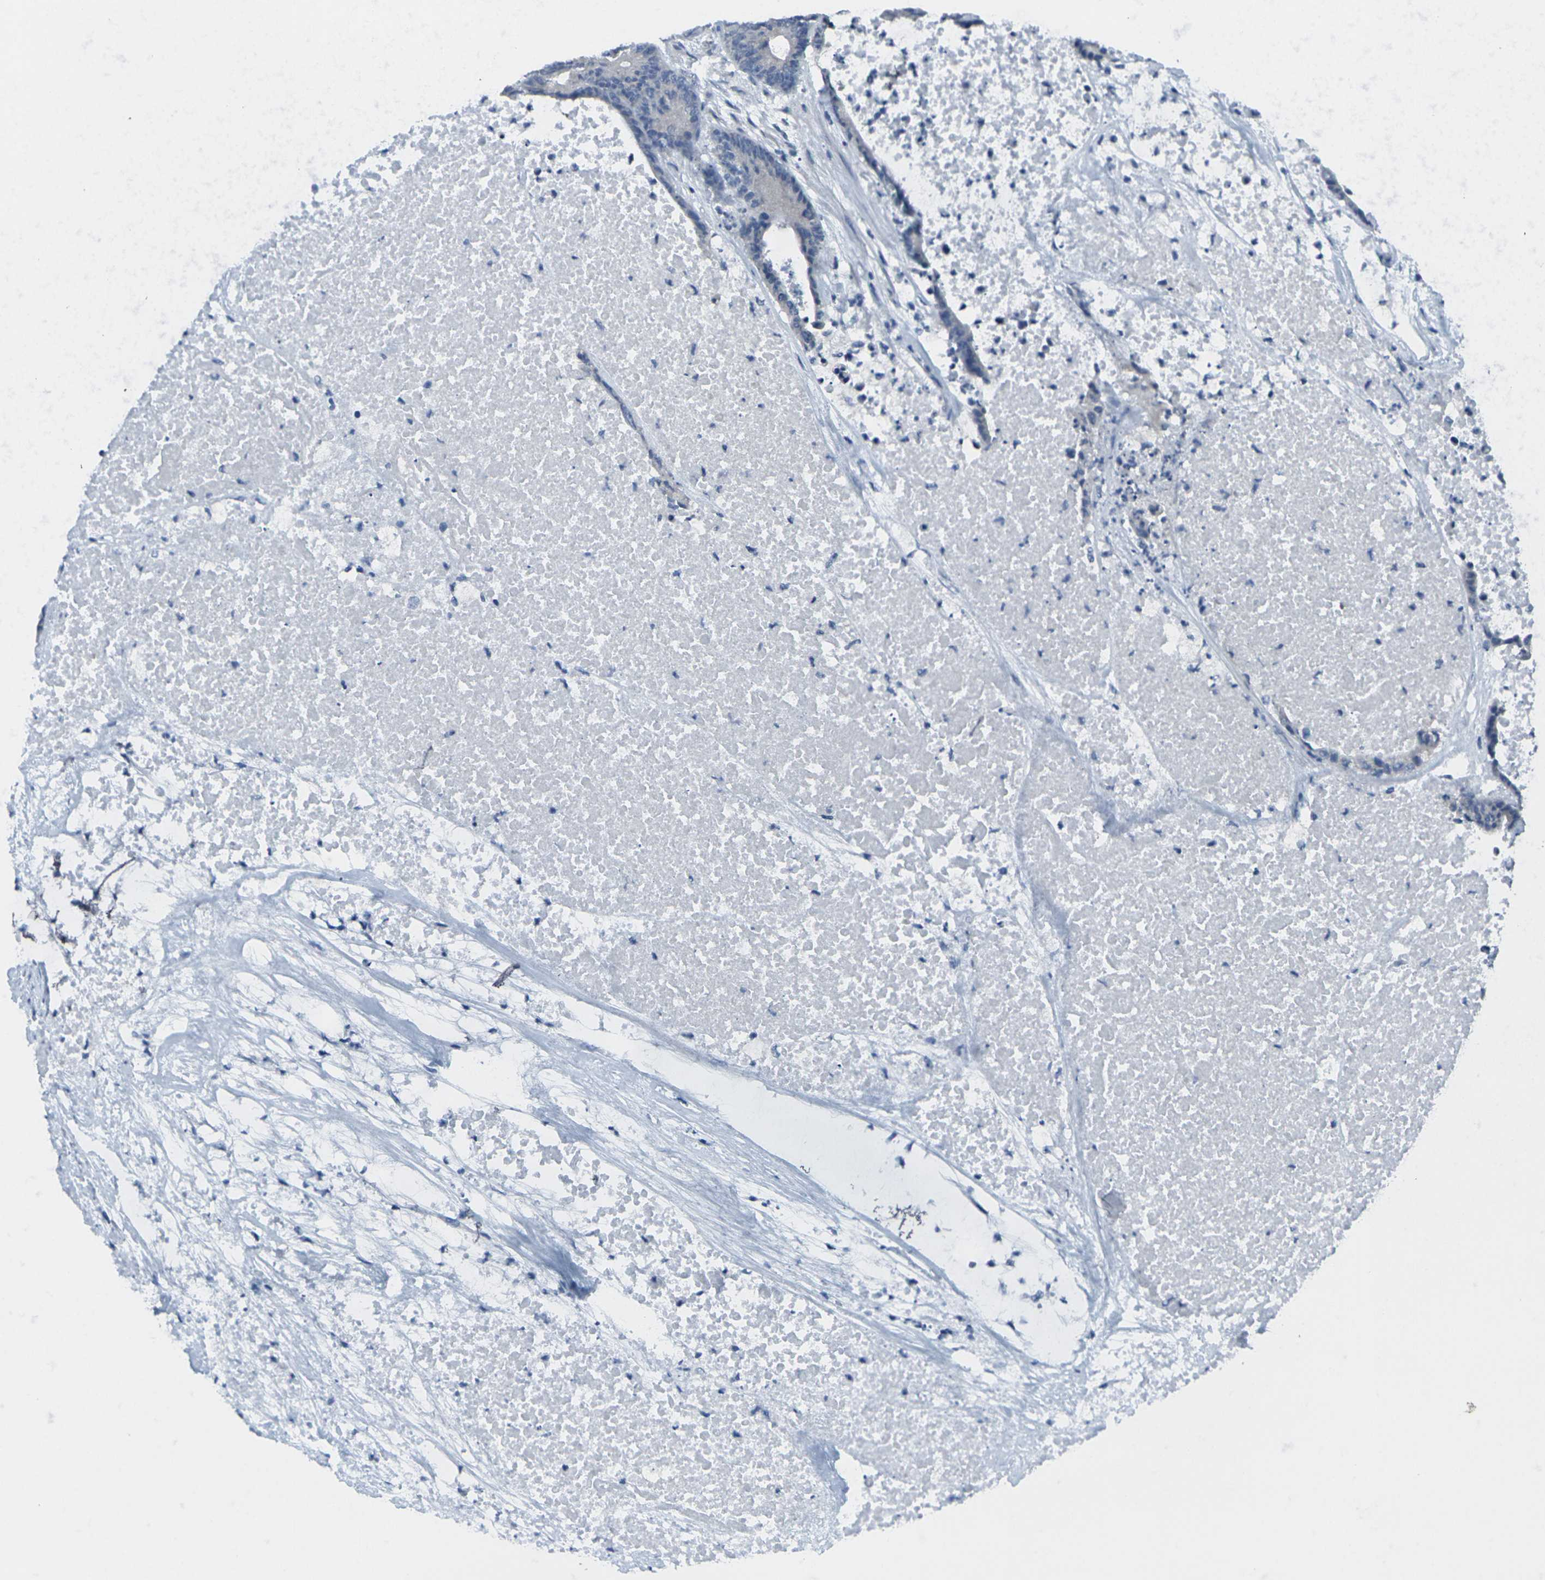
{"staining": {"intensity": "negative", "quantity": "none", "location": "none"}, "tissue": "colorectal cancer", "cell_type": "Tumor cells", "image_type": "cancer", "snomed": [{"axis": "morphology", "description": "Adenocarcinoma, NOS"}, {"axis": "topography", "description": "Colon"}], "caption": "An immunohistochemistry image of colorectal cancer (adenocarcinoma) is shown. There is no staining in tumor cells of colorectal cancer (adenocarcinoma).", "gene": "CCR10", "patient": {"sex": "female", "age": 84}}